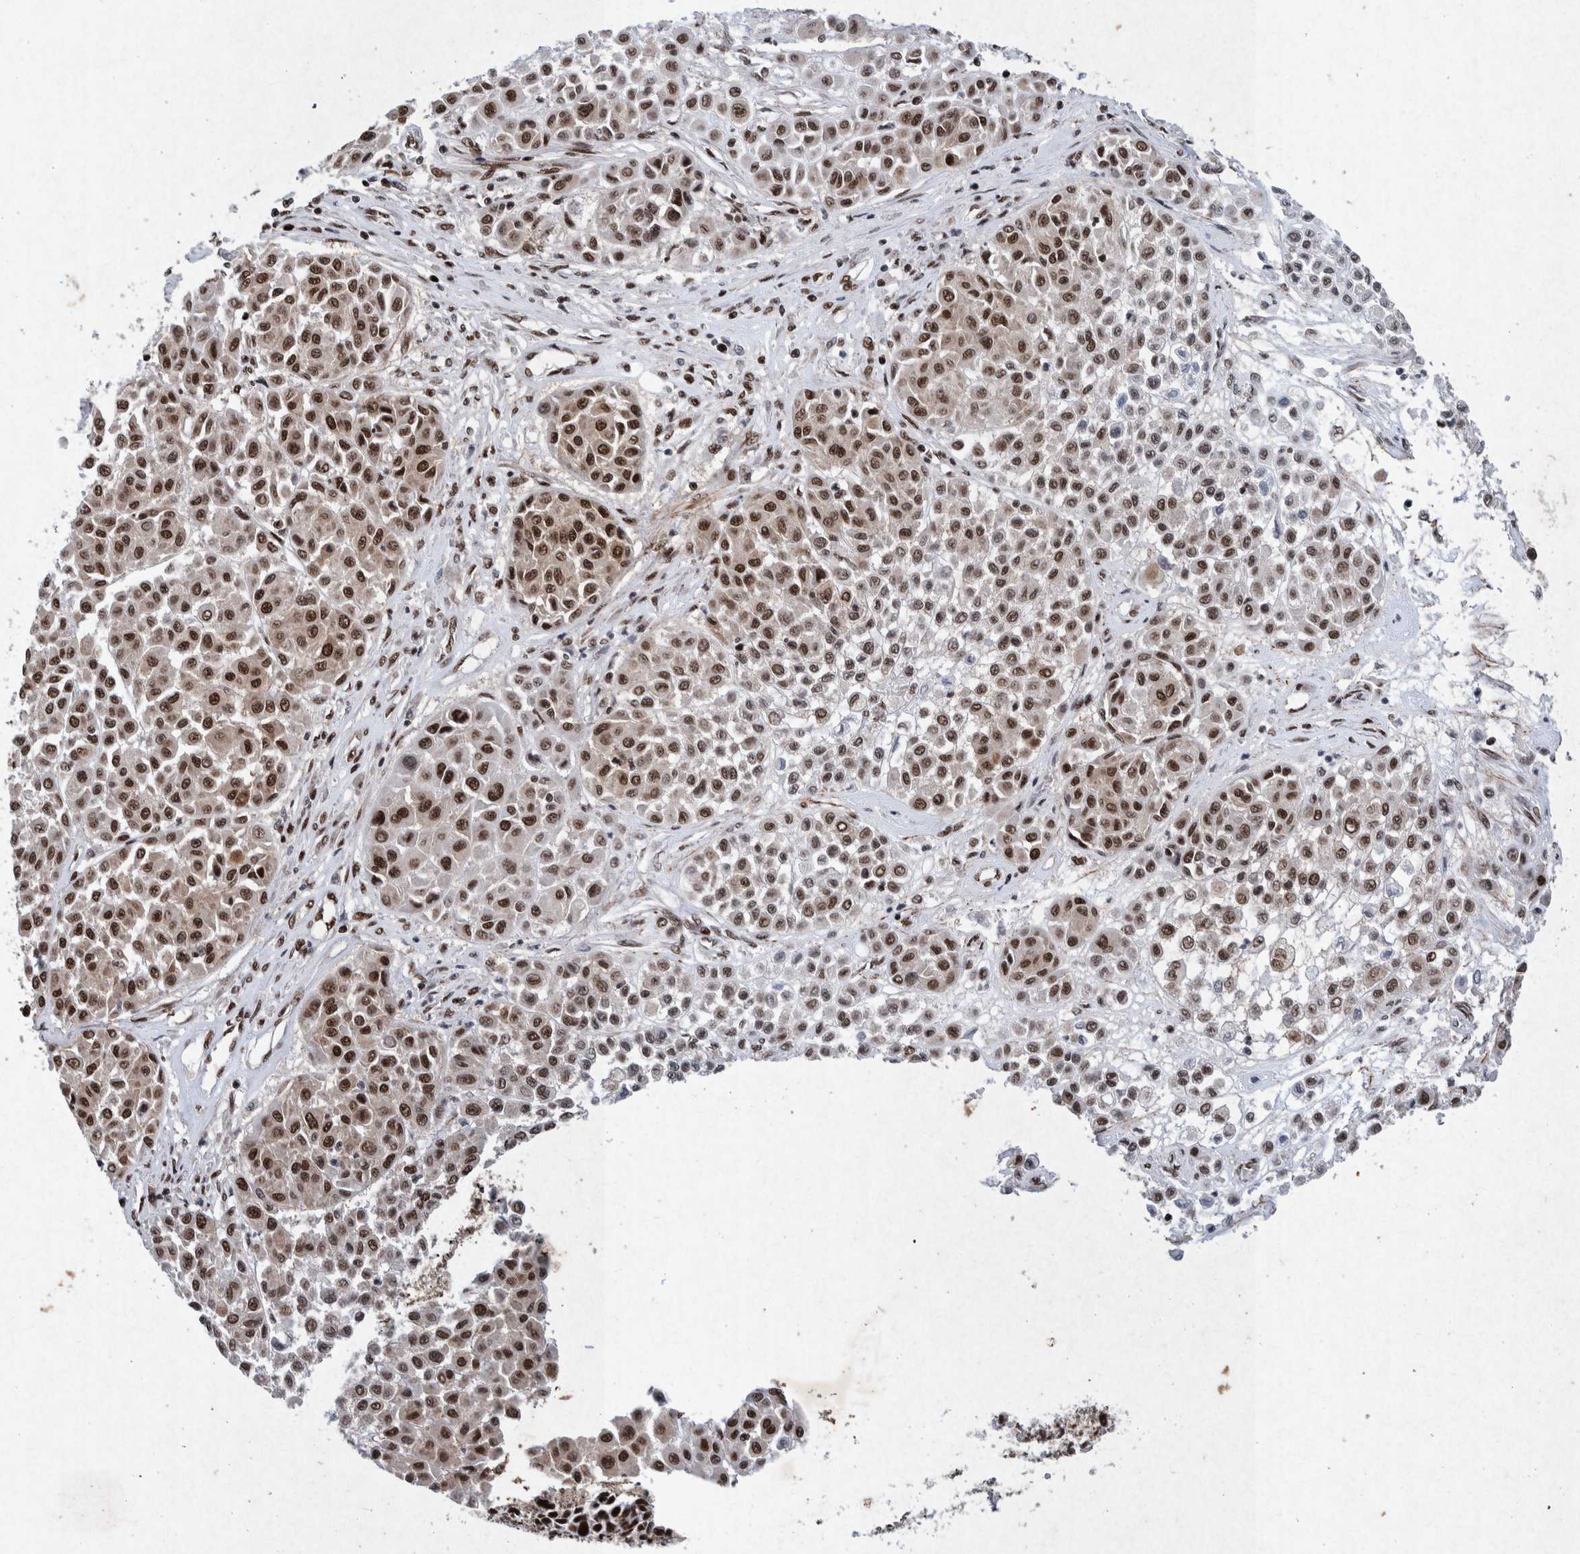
{"staining": {"intensity": "strong", "quantity": ">75%", "location": "nuclear"}, "tissue": "melanoma", "cell_type": "Tumor cells", "image_type": "cancer", "snomed": [{"axis": "morphology", "description": "Malignant melanoma, Metastatic site"}, {"axis": "topography", "description": "Soft tissue"}], "caption": "Immunohistochemical staining of human malignant melanoma (metastatic site) demonstrates high levels of strong nuclear protein expression in approximately >75% of tumor cells. (DAB IHC with brightfield microscopy, high magnification).", "gene": "TAF10", "patient": {"sex": "male", "age": 41}}